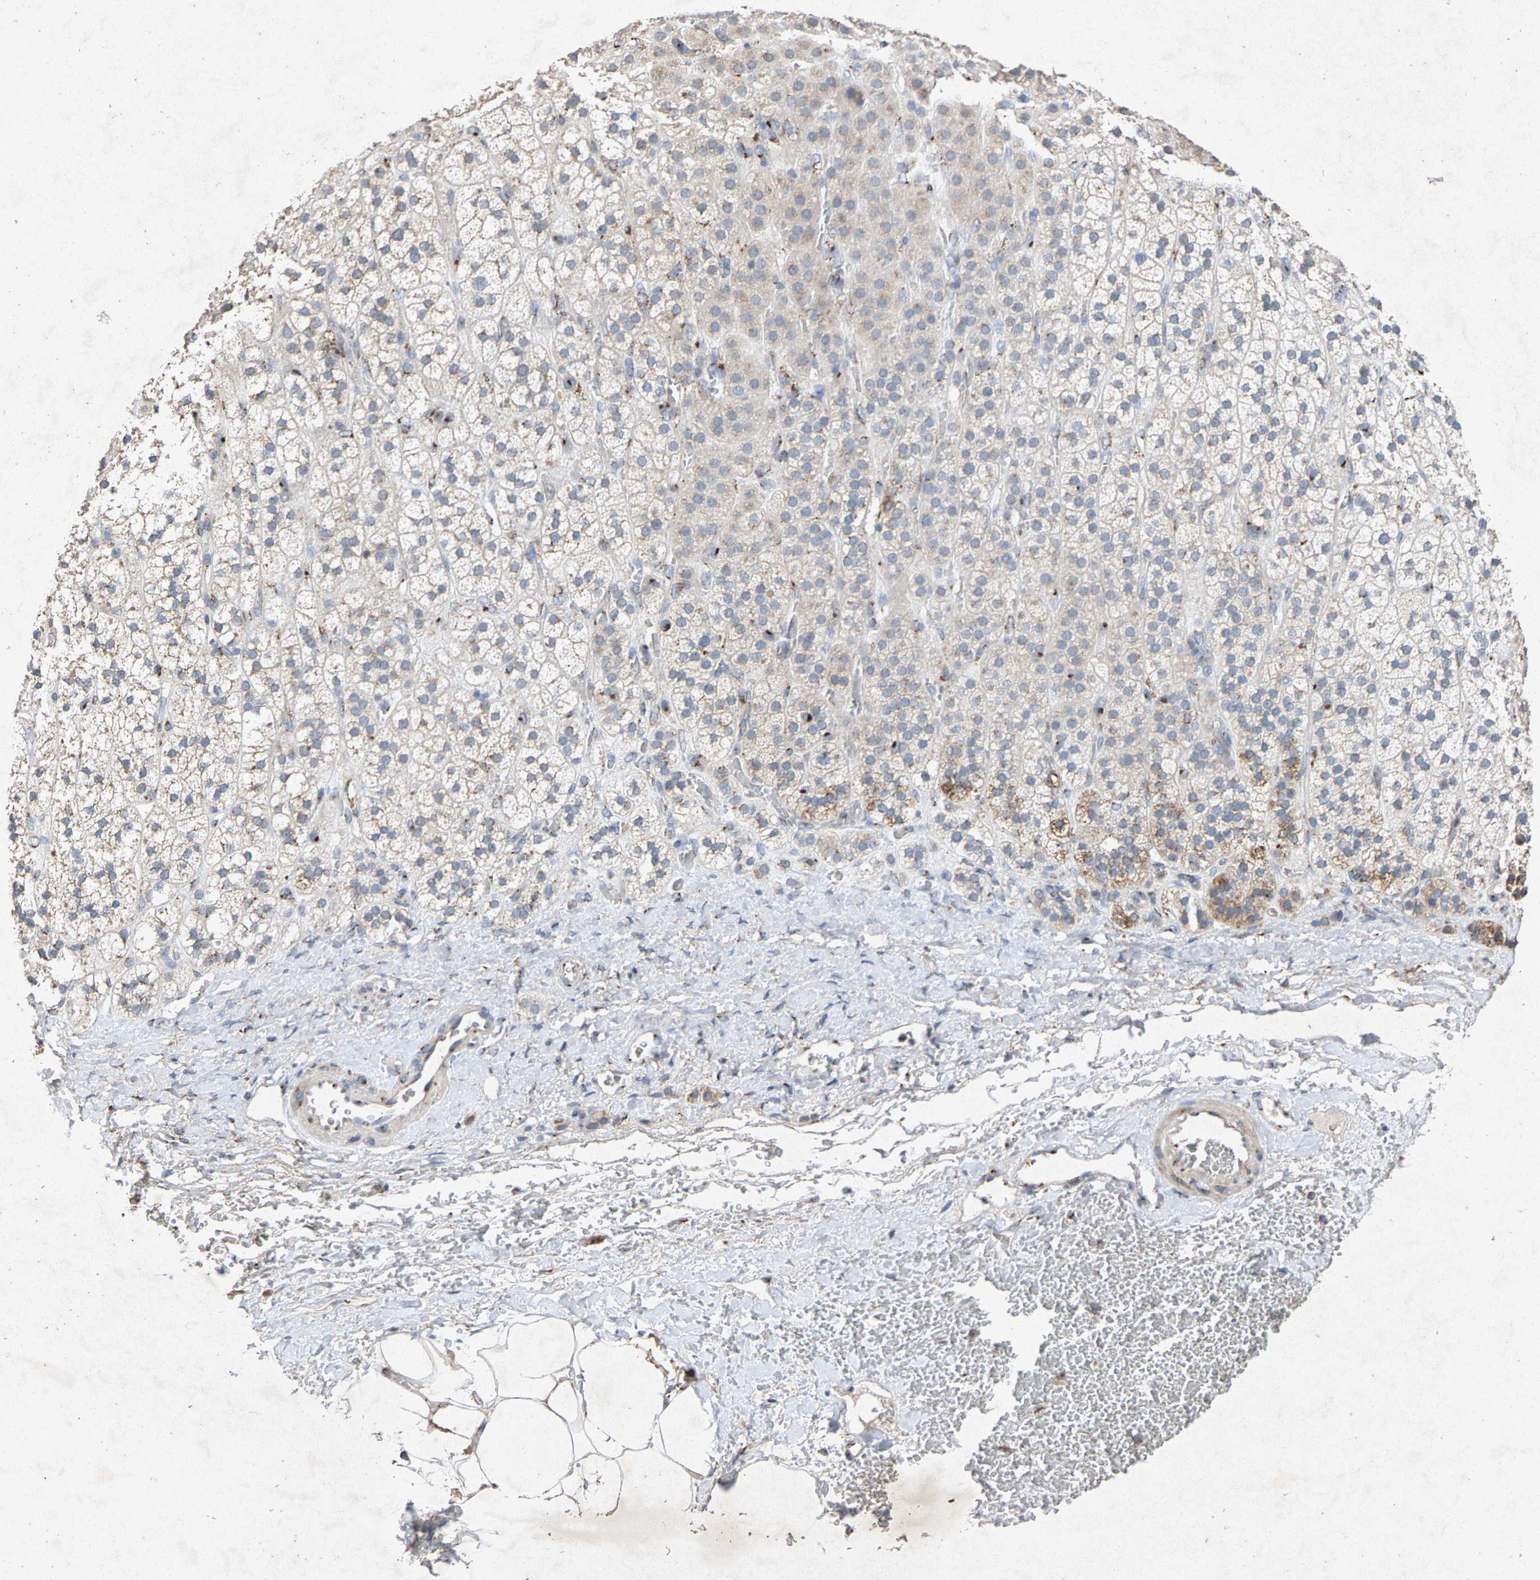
{"staining": {"intensity": "moderate", "quantity": "<25%", "location": "cytoplasmic/membranous"}, "tissue": "adrenal gland", "cell_type": "Glandular cells", "image_type": "normal", "snomed": [{"axis": "morphology", "description": "Normal tissue, NOS"}, {"axis": "topography", "description": "Adrenal gland"}], "caption": "A brown stain shows moderate cytoplasmic/membranous positivity of a protein in glandular cells of normal adrenal gland. (DAB (3,3'-diaminobenzidine) IHC with brightfield microscopy, high magnification).", "gene": "MAN2A1", "patient": {"sex": "male", "age": 56}}